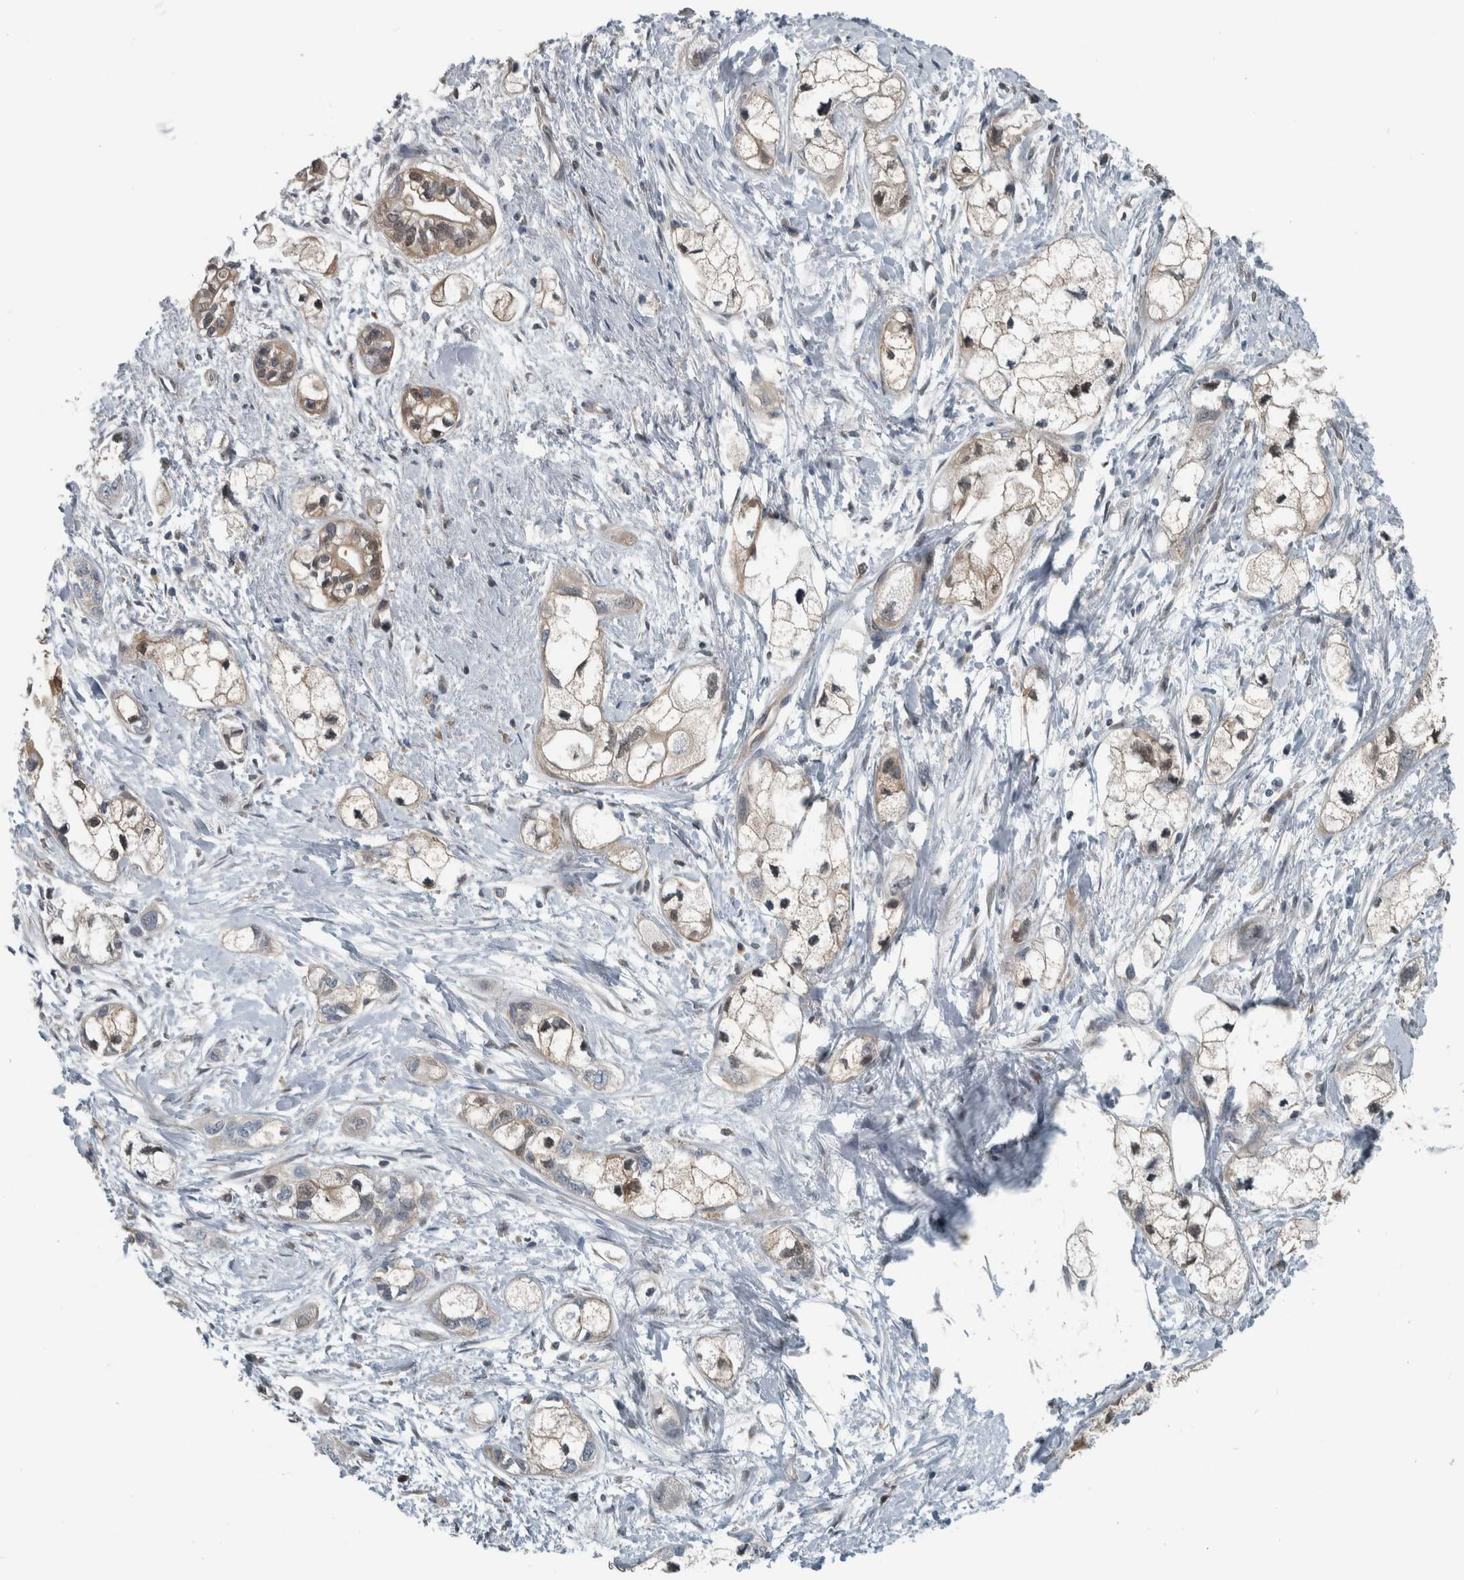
{"staining": {"intensity": "weak", "quantity": "25%-75%", "location": "nuclear"}, "tissue": "pancreatic cancer", "cell_type": "Tumor cells", "image_type": "cancer", "snomed": [{"axis": "morphology", "description": "Adenocarcinoma, NOS"}, {"axis": "topography", "description": "Pancreas"}], "caption": "Pancreatic cancer stained with immunohistochemistry (IHC) shows weak nuclear expression in about 25%-75% of tumor cells.", "gene": "ALAD", "patient": {"sex": "male", "age": 74}}